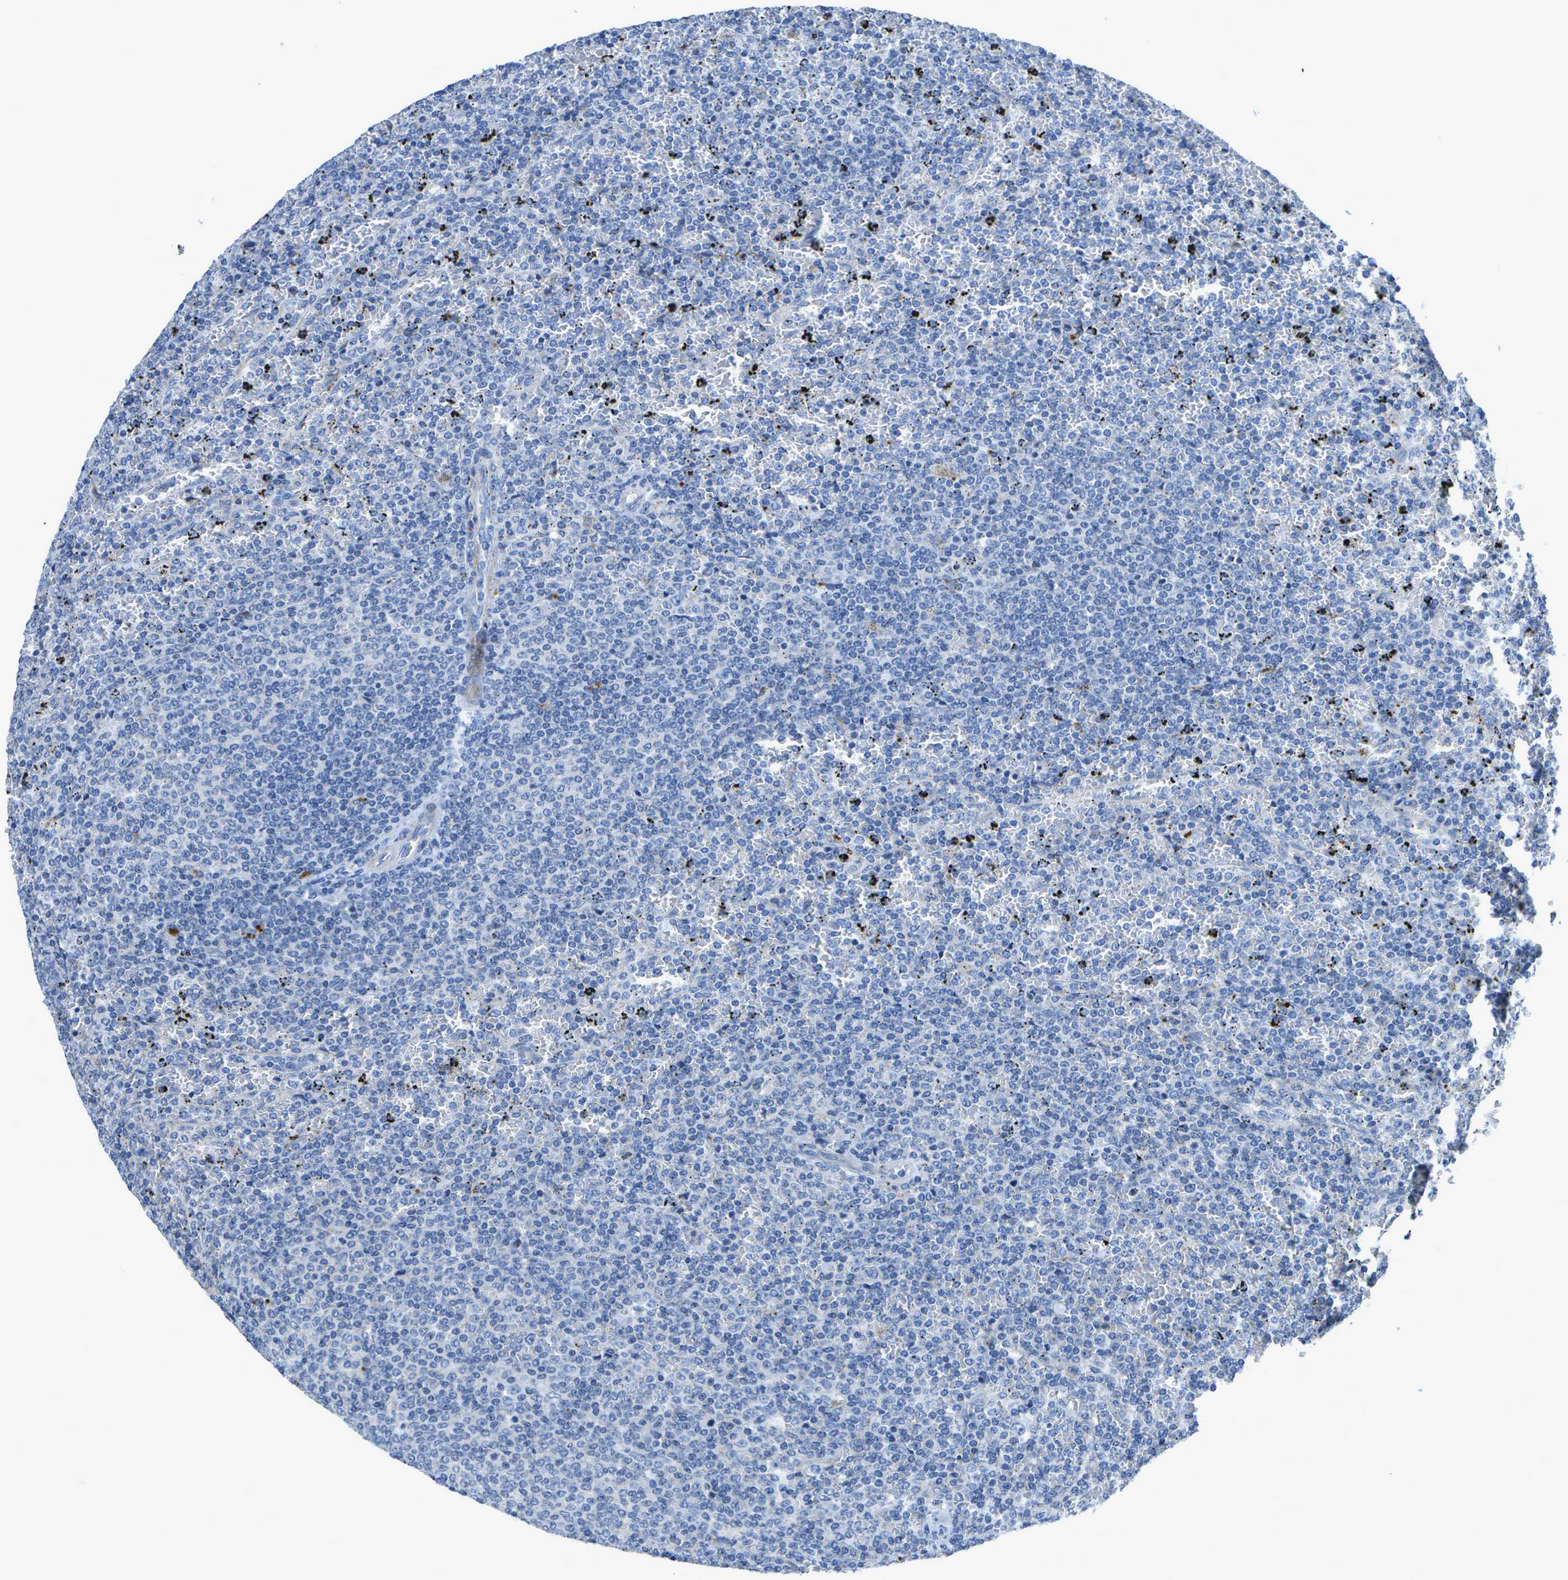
{"staining": {"intensity": "negative", "quantity": "none", "location": "none"}, "tissue": "lymphoma", "cell_type": "Tumor cells", "image_type": "cancer", "snomed": [{"axis": "morphology", "description": "Malignant lymphoma, non-Hodgkin's type, Low grade"}, {"axis": "topography", "description": "Spleen"}], "caption": "Immunohistochemistry of low-grade malignant lymphoma, non-Hodgkin's type exhibits no expression in tumor cells.", "gene": "DCT", "patient": {"sex": "female", "age": 77}}